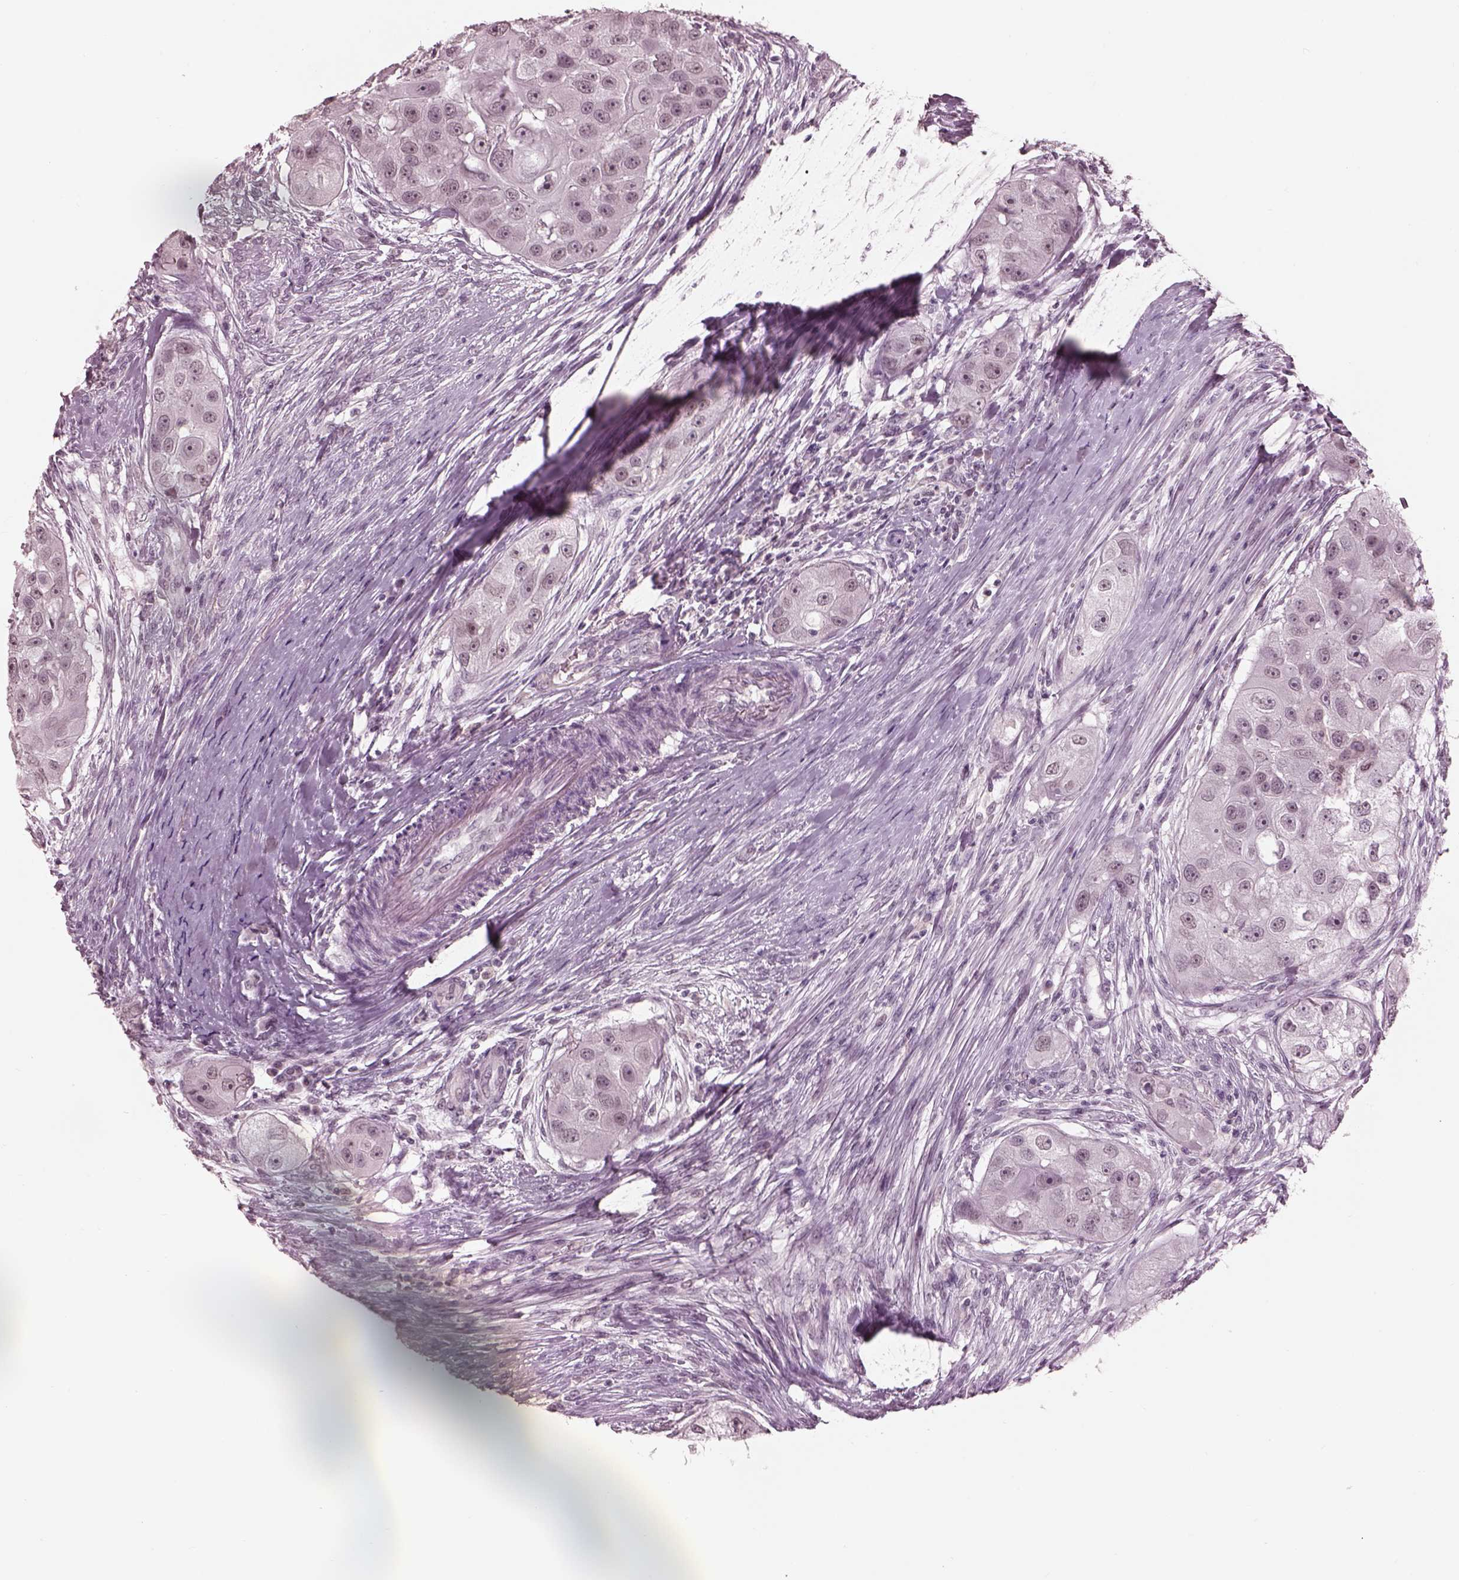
{"staining": {"intensity": "negative", "quantity": "none", "location": "none"}, "tissue": "head and neck cancer", "cell_type": "Tumor cells", "image_type": "cancer", "snomed": [{"axis": "morphology", "description": "Squamous cell carcinoma, NOS"}, {"axis": "topography", "description": "Head-Neck"}], "caption": "Immunohistochemistry (IHC) histopathology image of squamous cell carcinoma (head and neck) stained for a protein (brown), which exhibits no staining in tumor cells.", "gene": "GARIN4", "patient": {"sex": "male", "age": 51}}